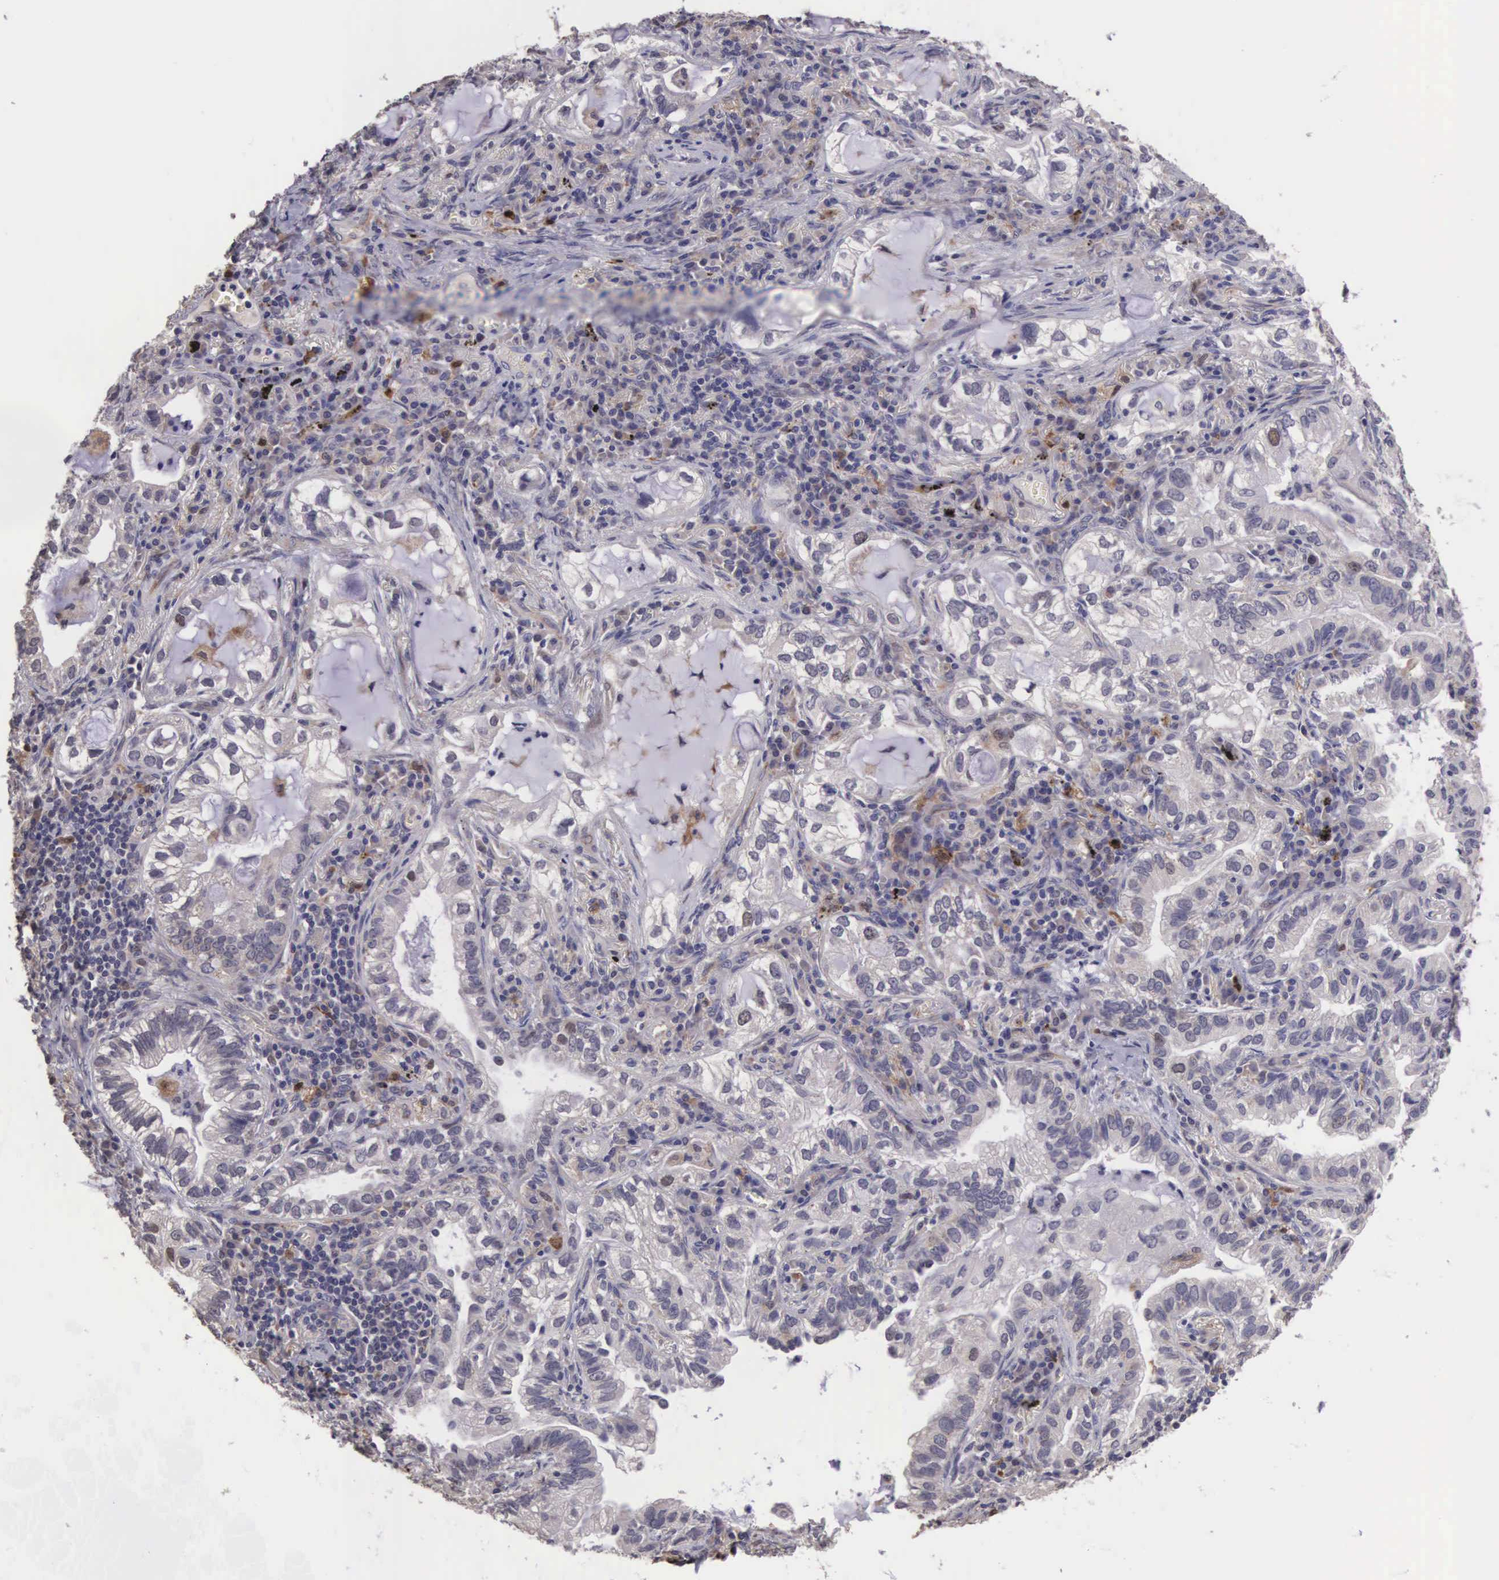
{"staining": {"intensity": "weak", "quantity": "<25%", "location": "nuclear"}, "tissue": "lung cancer", "cell_type": "Tumor cells", "image_type": "cancer", "snomed": [{"axis": "morphology", "description": "Adenocarcinoma, NOS"}, {"axis": "topography", "description": "Lung"}], "caption": "Immunohistochemistry (IHC) of adenocarcinoma (lung) displays no staining in tumor cells. (Stains: DAB immunohistochemistry with hematoxylin counter stain, Microscopy: brightfield microscopy at high magnification).", "gene": "CDC45", "patient": {"sex": "female", "age": 50}}